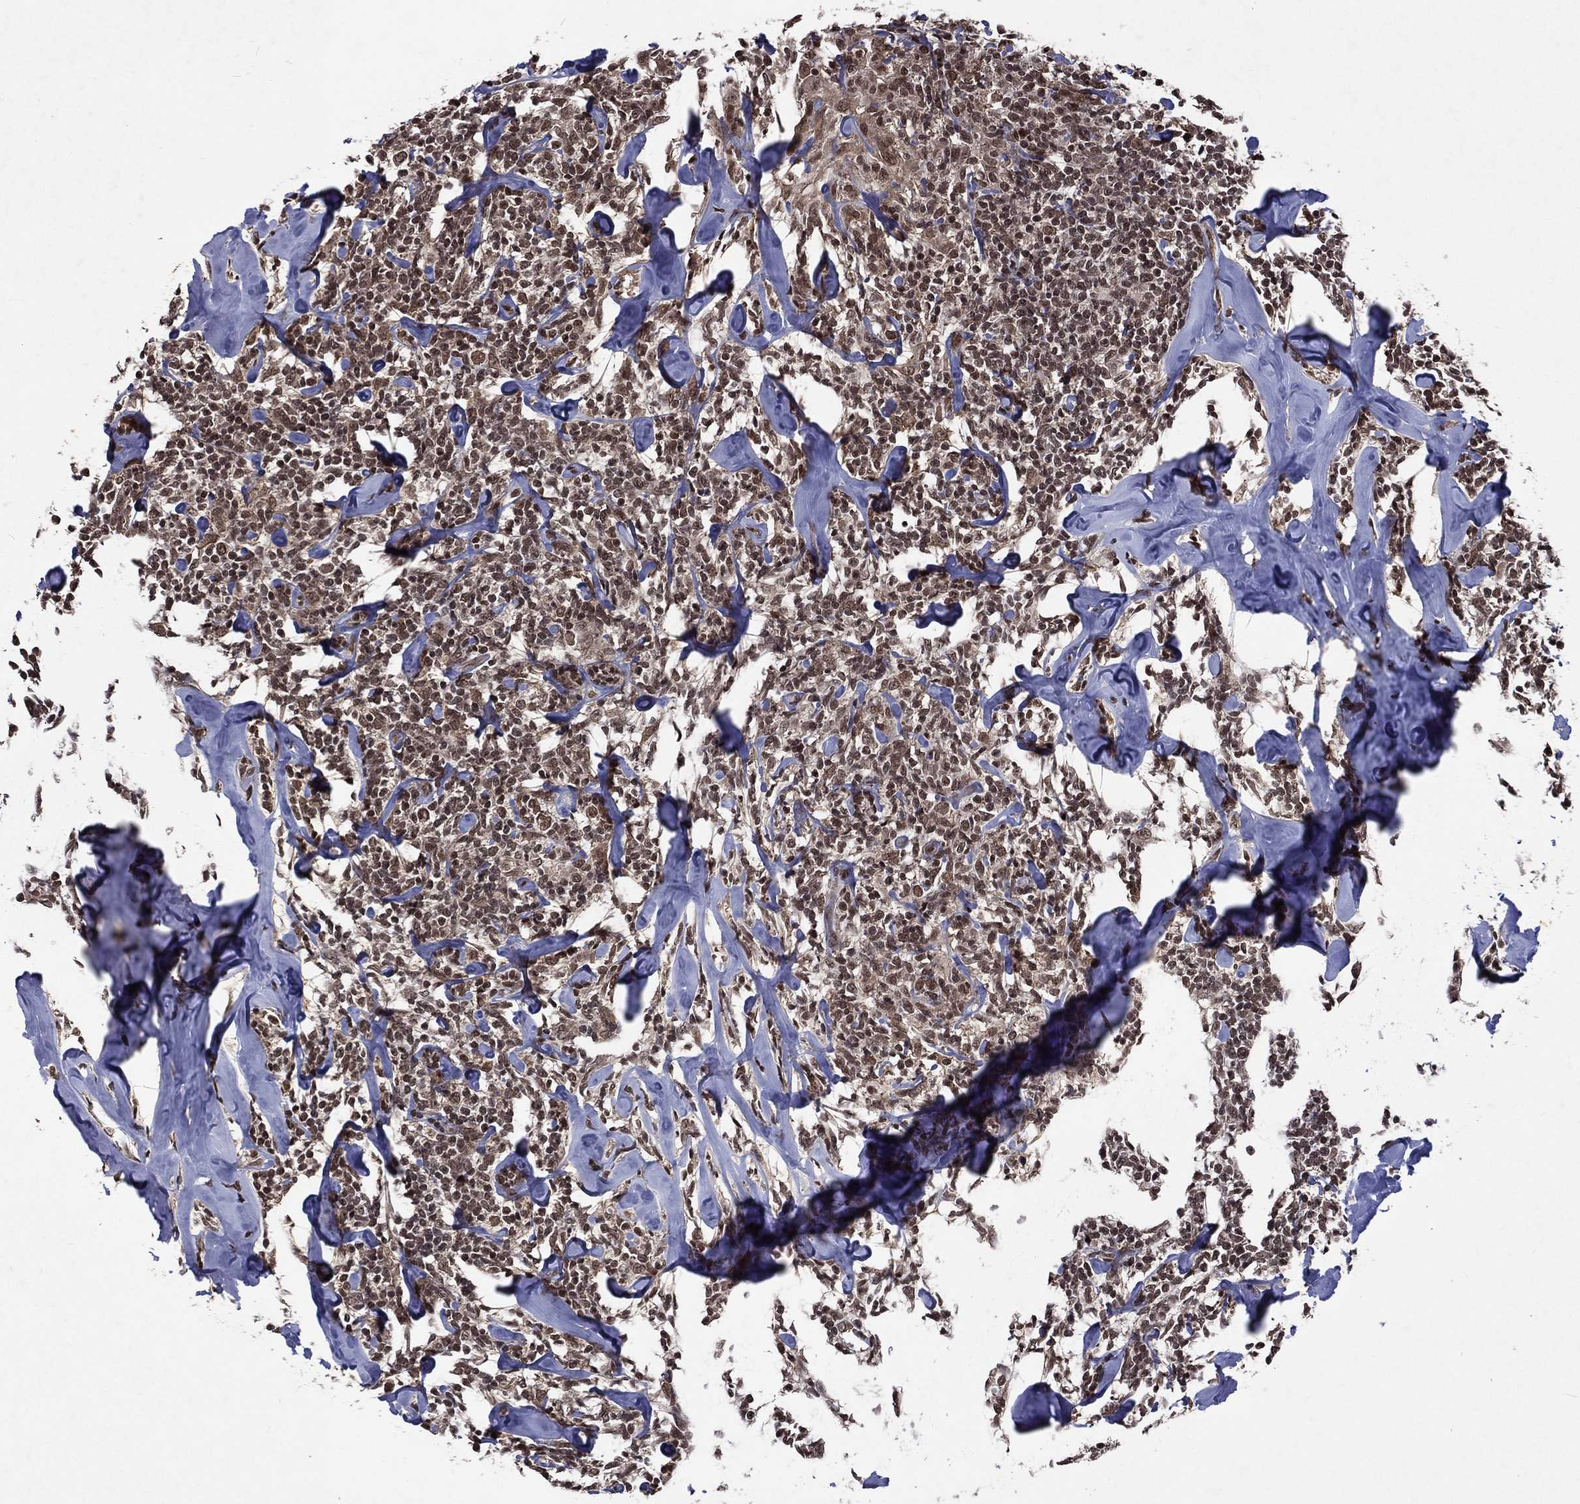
{"staining": {"intensity": "strong", "quantity": ">75%", "location": "nuclear"}, "tissue": "lymphoma", "cell_type": "Tumor cells", "image_type": "cancer", "snomed": [{"axis": "morphology", "description": "Malignant lymphoma, non-Hodgkin's type, Low grade"}, {"axis": "topography", "description": "Lymph node"}], "caption": "The micrograph exhibits a brown stain indicating the presence of a protein in the nuclear of tumor cells in lymphoma. (DAB (3,3'-diaminobenzidine) IHC with brightfield microscopy, high magnification).", "gene": "DMAP1", "patient": {"sex": "female", "age": 56}}